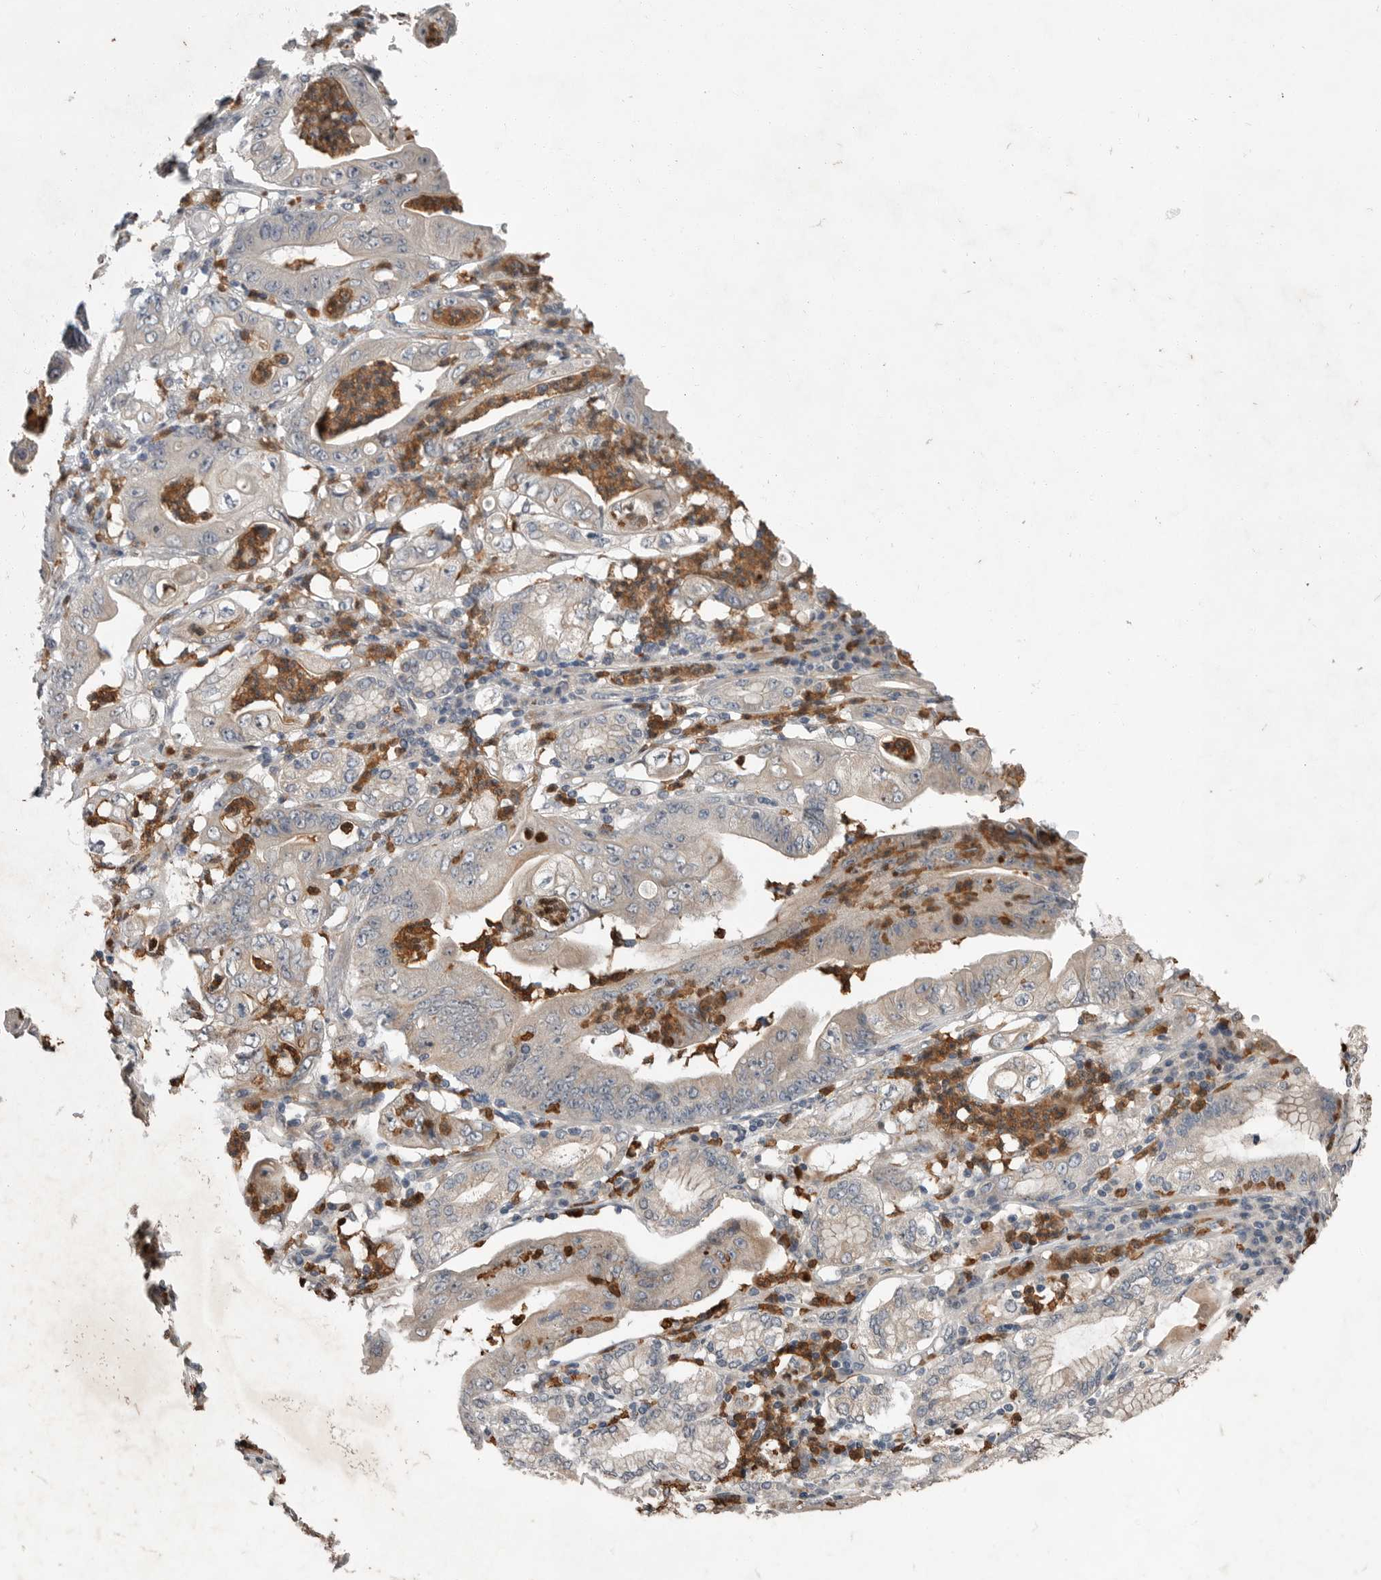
{"staining": {"intensity": "weak", "quantity": "25%-75%", "location": "cytoplasmic/membranous"}, "tissue": "stomach cancer", "cell_type": "Tumor cells", "image_type": "cancer", "snomed": [{"axis": "morphology", "description": "Adenocarcinoma, NOS"}, {"axis": "topography", "description": "Stomach"}], "caption": "Protein expression by immunohistochemistry reveals weak cytoplasmic/membranous positivity in approximately 25%-75% of tumor cells in adenocarcinoma (stomach). The staining is performed using DAB brown chromogen to label protein expression. The nuclei are counter-stained blue using hematoxylin.", "gene": "SCP2", "patient": {"sex": "female", "age": 73}}